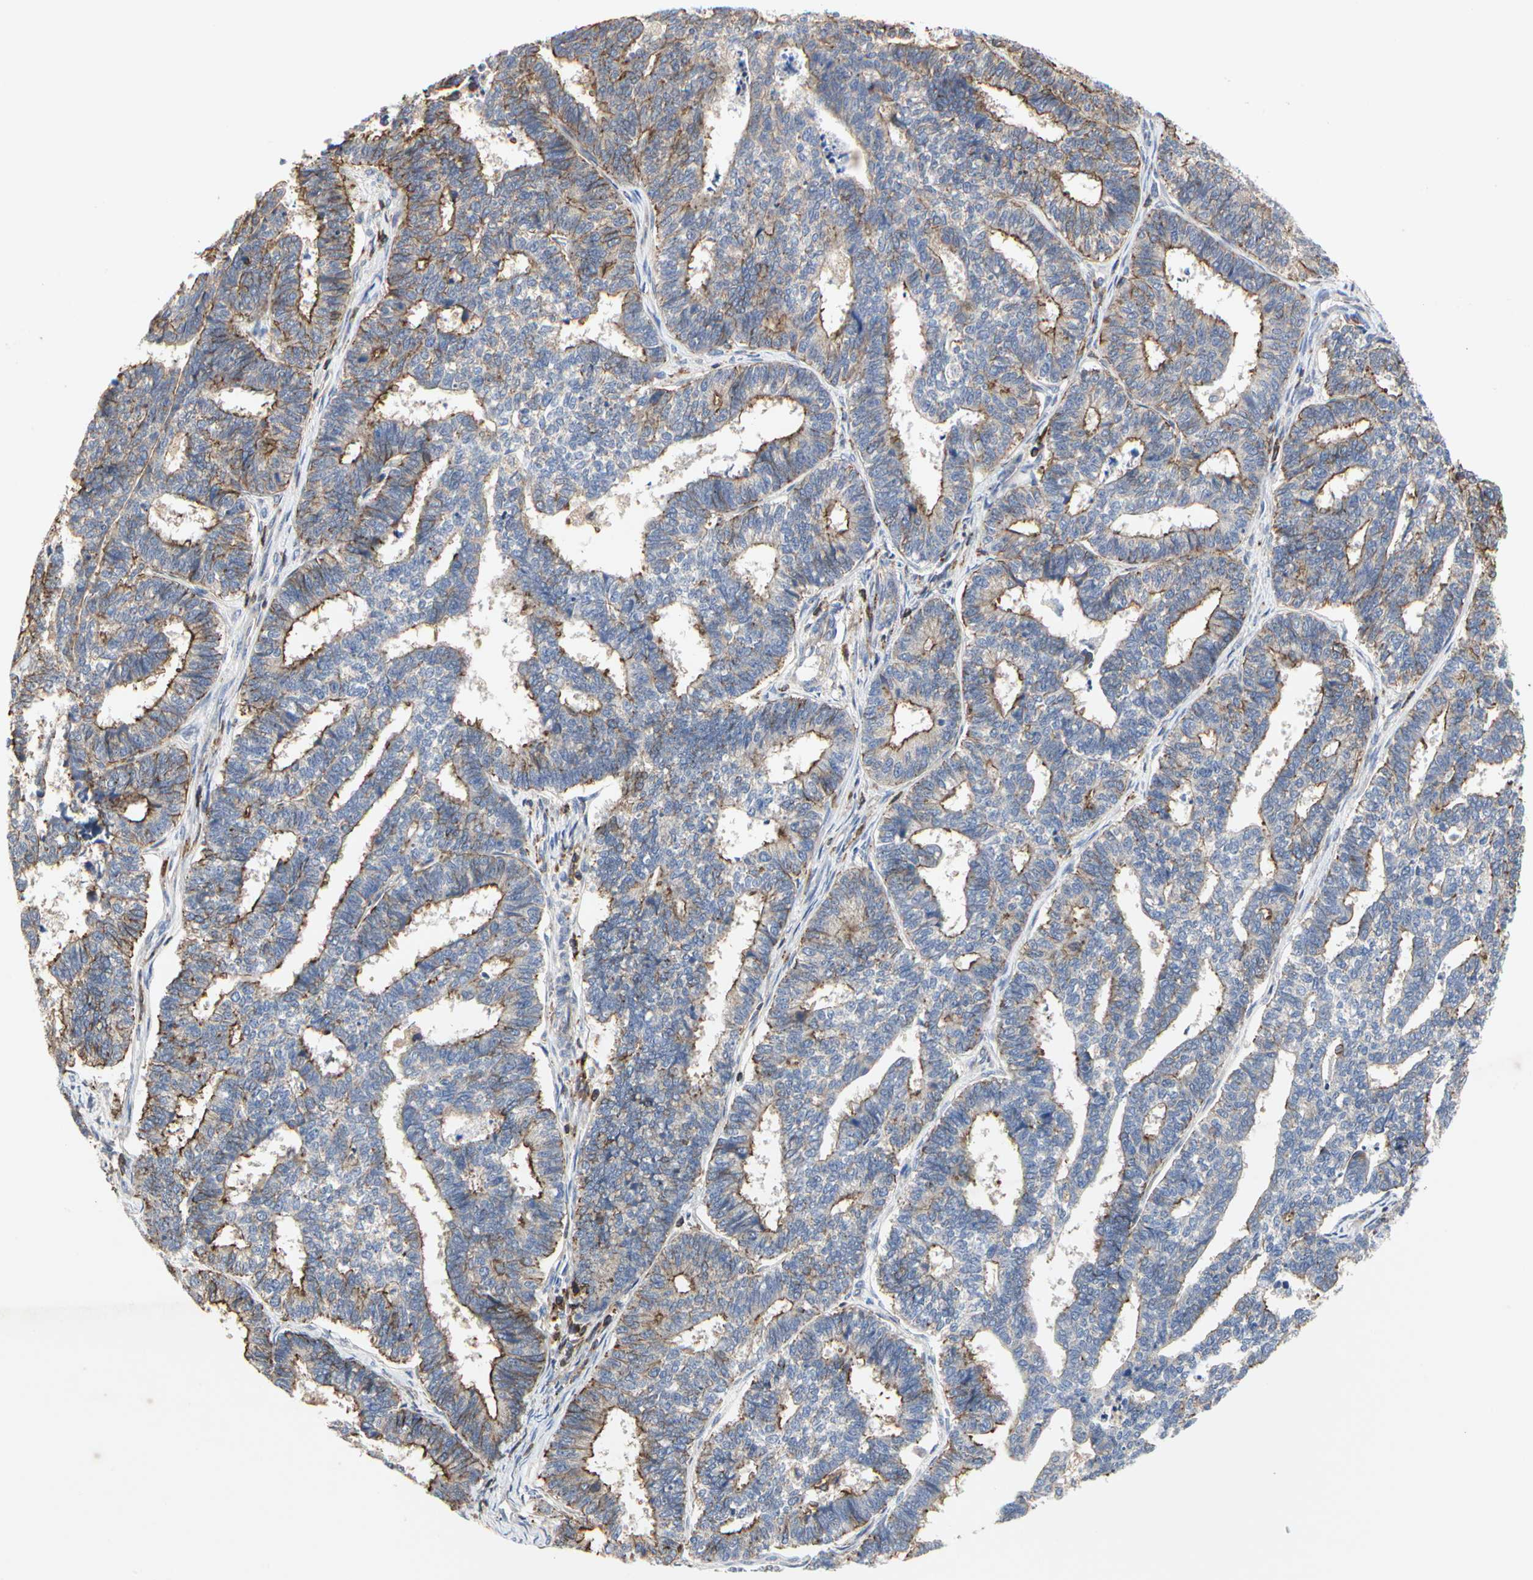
{"staining": {"intensity": "moderate", "quantity": "25%-75%", "location": "cytoplasmic/membranous"}, "tissue": "endometrial cancer", "cell_type": "Tumor cells", "image_type": "cancer", "snomed": [{"axis": "morphology", "description": "Adenocarcinoma, NOS"}, {"axis": "topography", "description": "Endometrium"}], "caption": "Immunohistochemical staining of human adenocarcinoma (endometrial) demonstrates medium levels of moderate cytoplasmic/membranous staining in approximately 25%-75% of tumor cells.", "gene": "NAPG", "patient": {"sex": "female", "age": 70}}